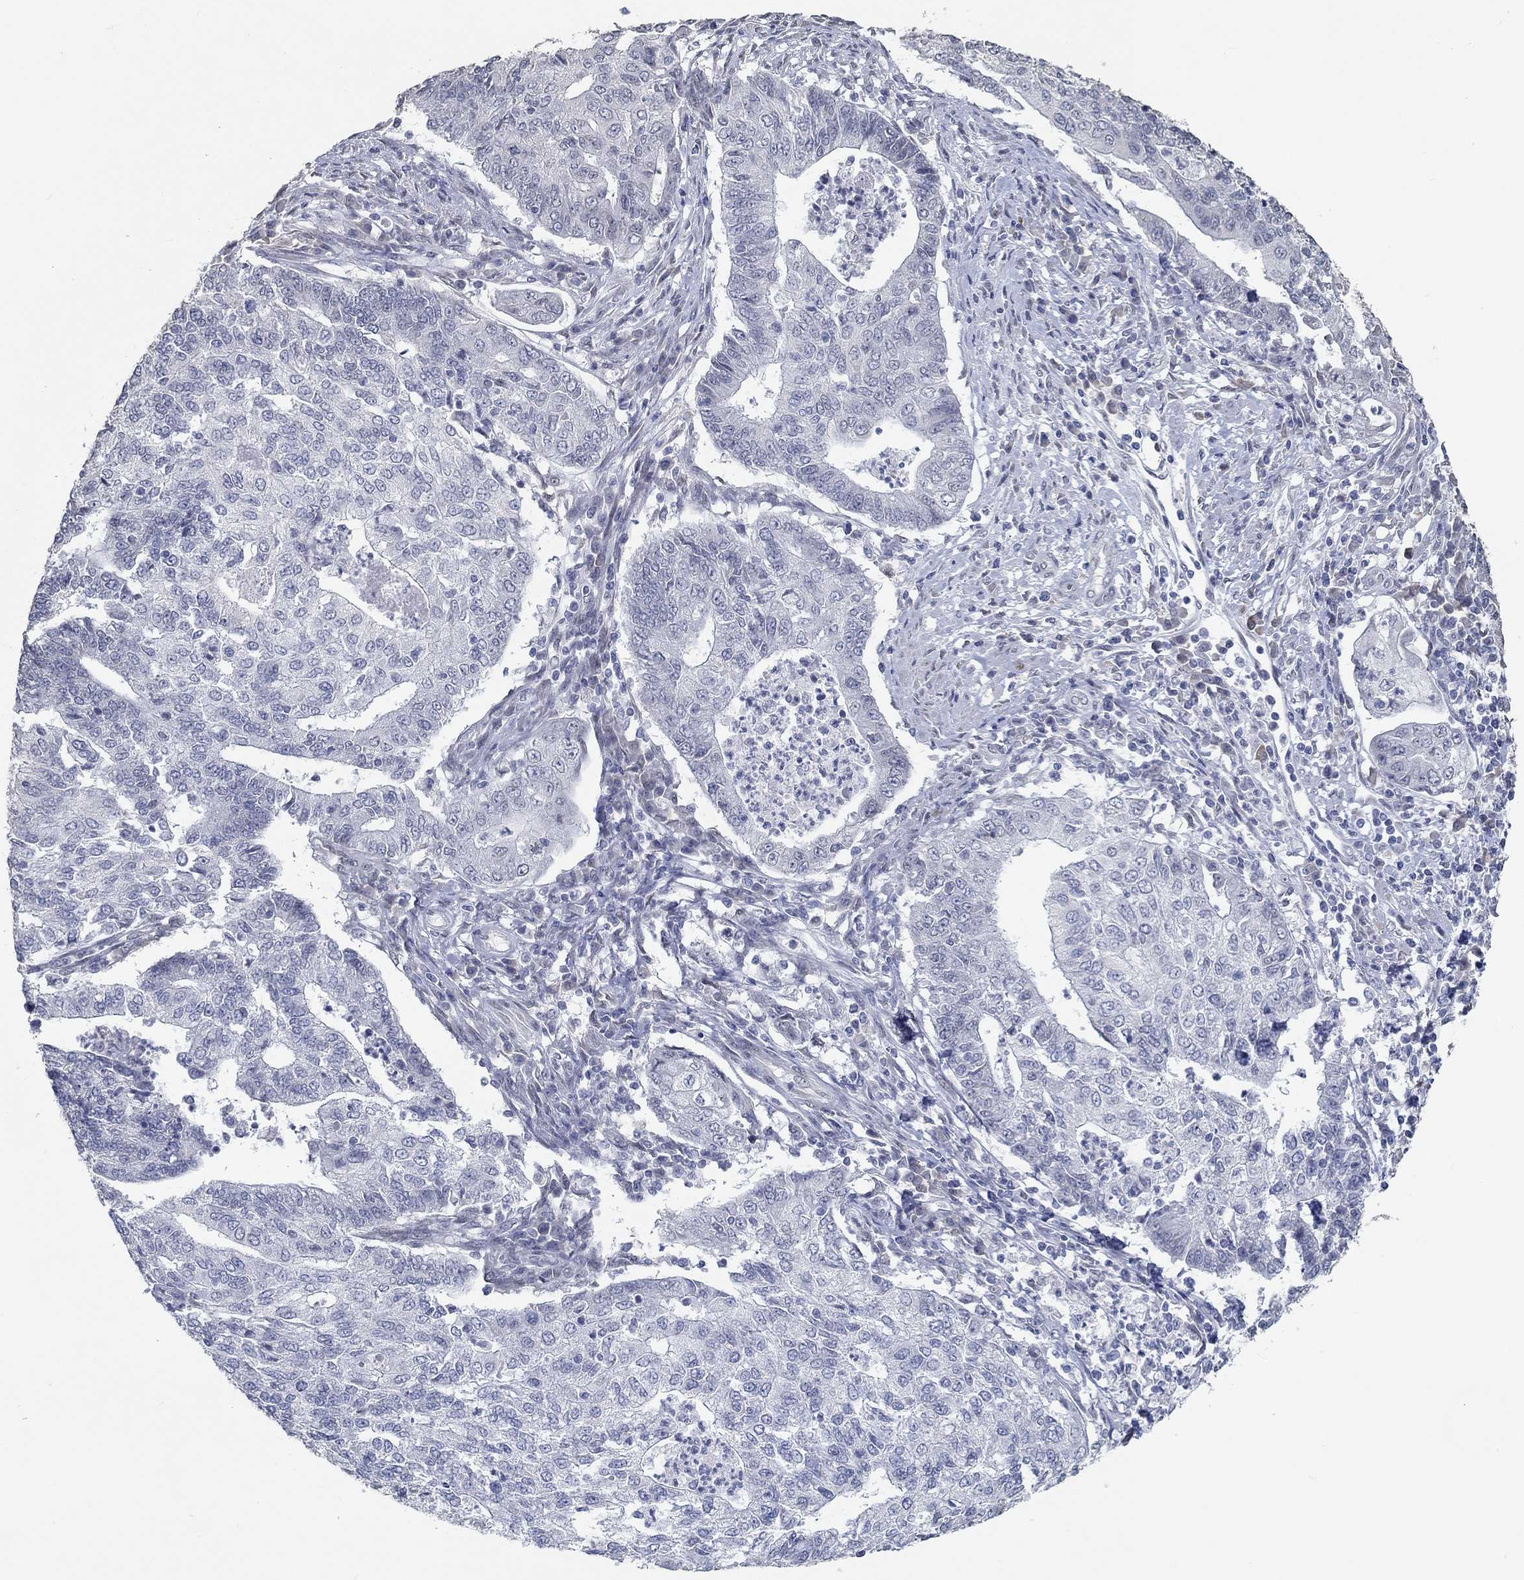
{"staining": {"intensity": "negative", "quantity": "none", "location": "none"}, "tissue": "endometrial cancer", "cell_type": "Tumor cells", "image_type": "cancer", "snomed": [{"axis": "morphology", "description": "Adenocarcinoma, NOS"}, {"axis": "topography", "description": "Uterus"}, {"axis": "topography", "description": "Endometrium"}], "caption": "A micrograph of endometrial cancer stained for a protein shows no brown staining in tumor cells. (DAB (3,3'-diaminobenzidine) immunohistochemistry (IHC), high magnification).", "gene": "NUP155", "patient": {"sex": "female", "age": 54}}